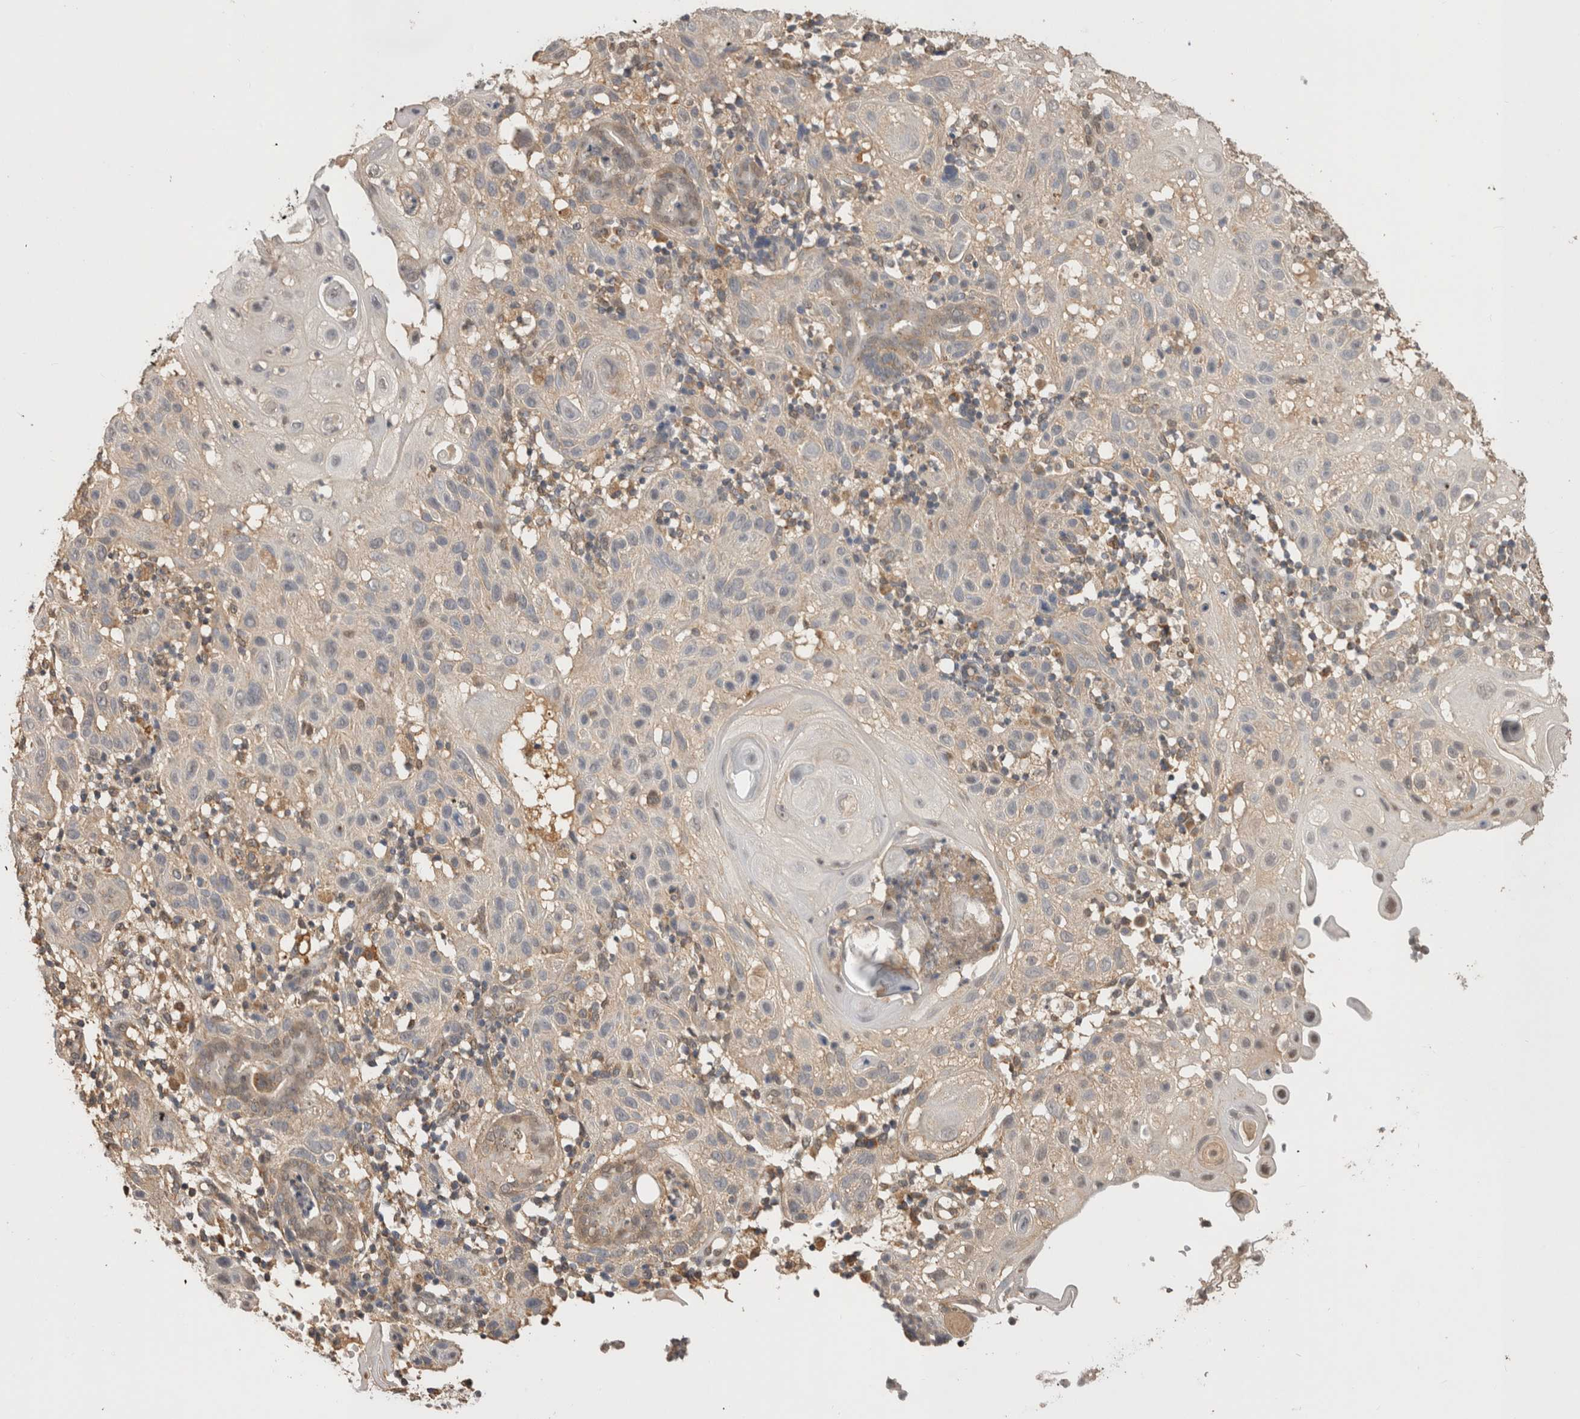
{"staining": {"intensity": "negative", "quantity": "none", "location": "none"}, "tissue": "skin cancer", "cell_type": "Tumor cells", "image_type": "cancer", "snomed": [{"axis": "morphology", "description": "Normal tissue, NOS"}, {"axis": "morphology", "description": "Squamous cell carcinoma, NOS"}, {"axis": "topography", "description": "Skin"}], "caption": "This is a micrograph of IHC staining of skin cancer (squamous cell carcinoma), which shows no staining in tumor cells.", "gene": "PREP", "patient": {"sex": "female", "age": 96}}